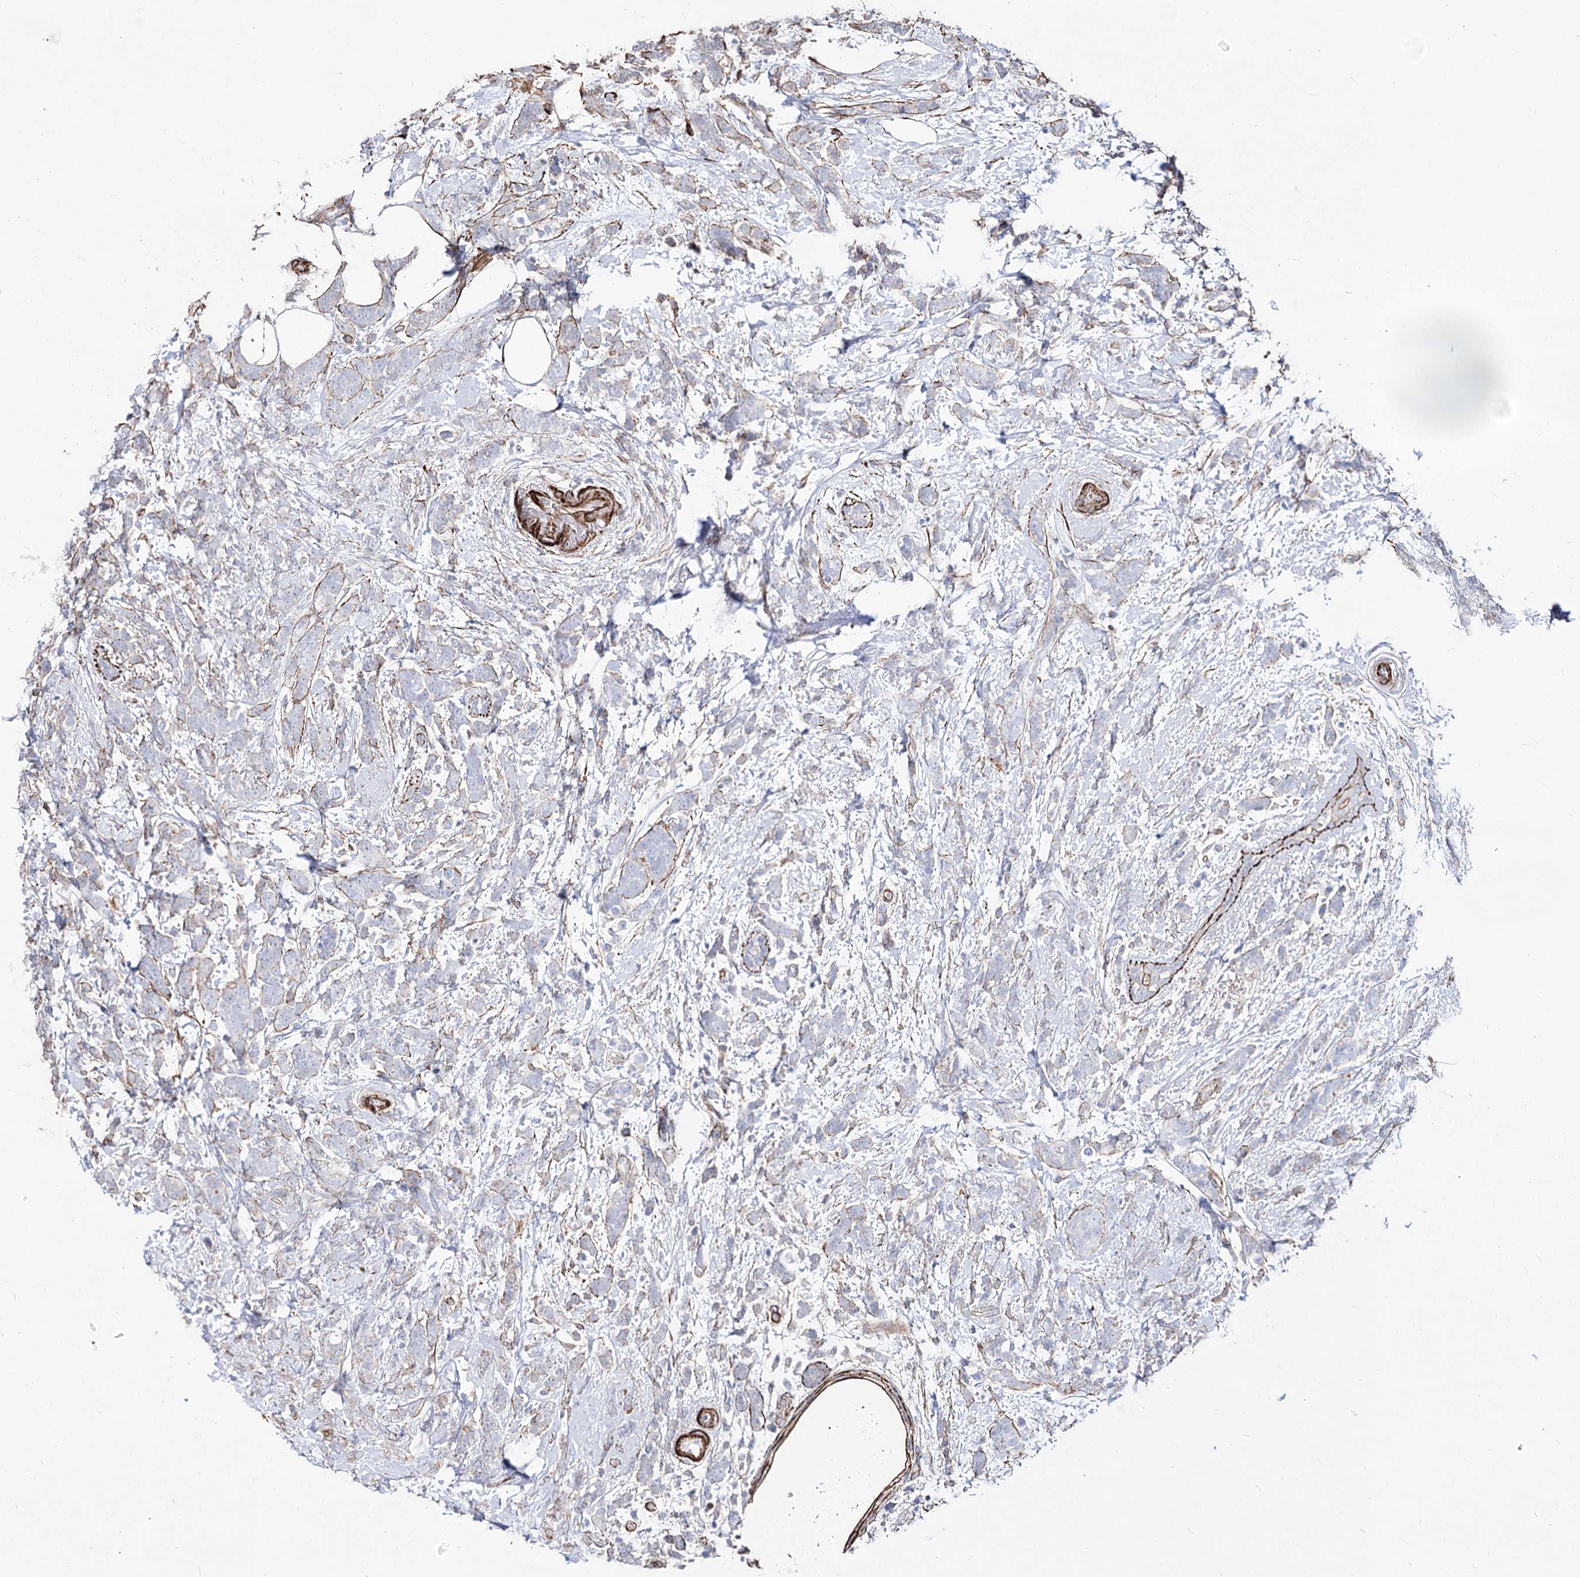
{"staining": {"intensity": "negative", "quantity": "none", "location": "none"}, "tissue": "breast cancer", "cell_type": "Tumor cells", "image_type": "cancer", "snomed": [{"axis": "morphology", "description": "Lobular carcinoma"}, {"axis": "topography", "description": "Breast"}], "caption": "IHC photomicrograph of breast lobular carcinoma stained for a protein (brown), which displays no expression in tumor cells.", "gene": "ARHGAP20", "patient": {"sex": "female", "age": 58}}